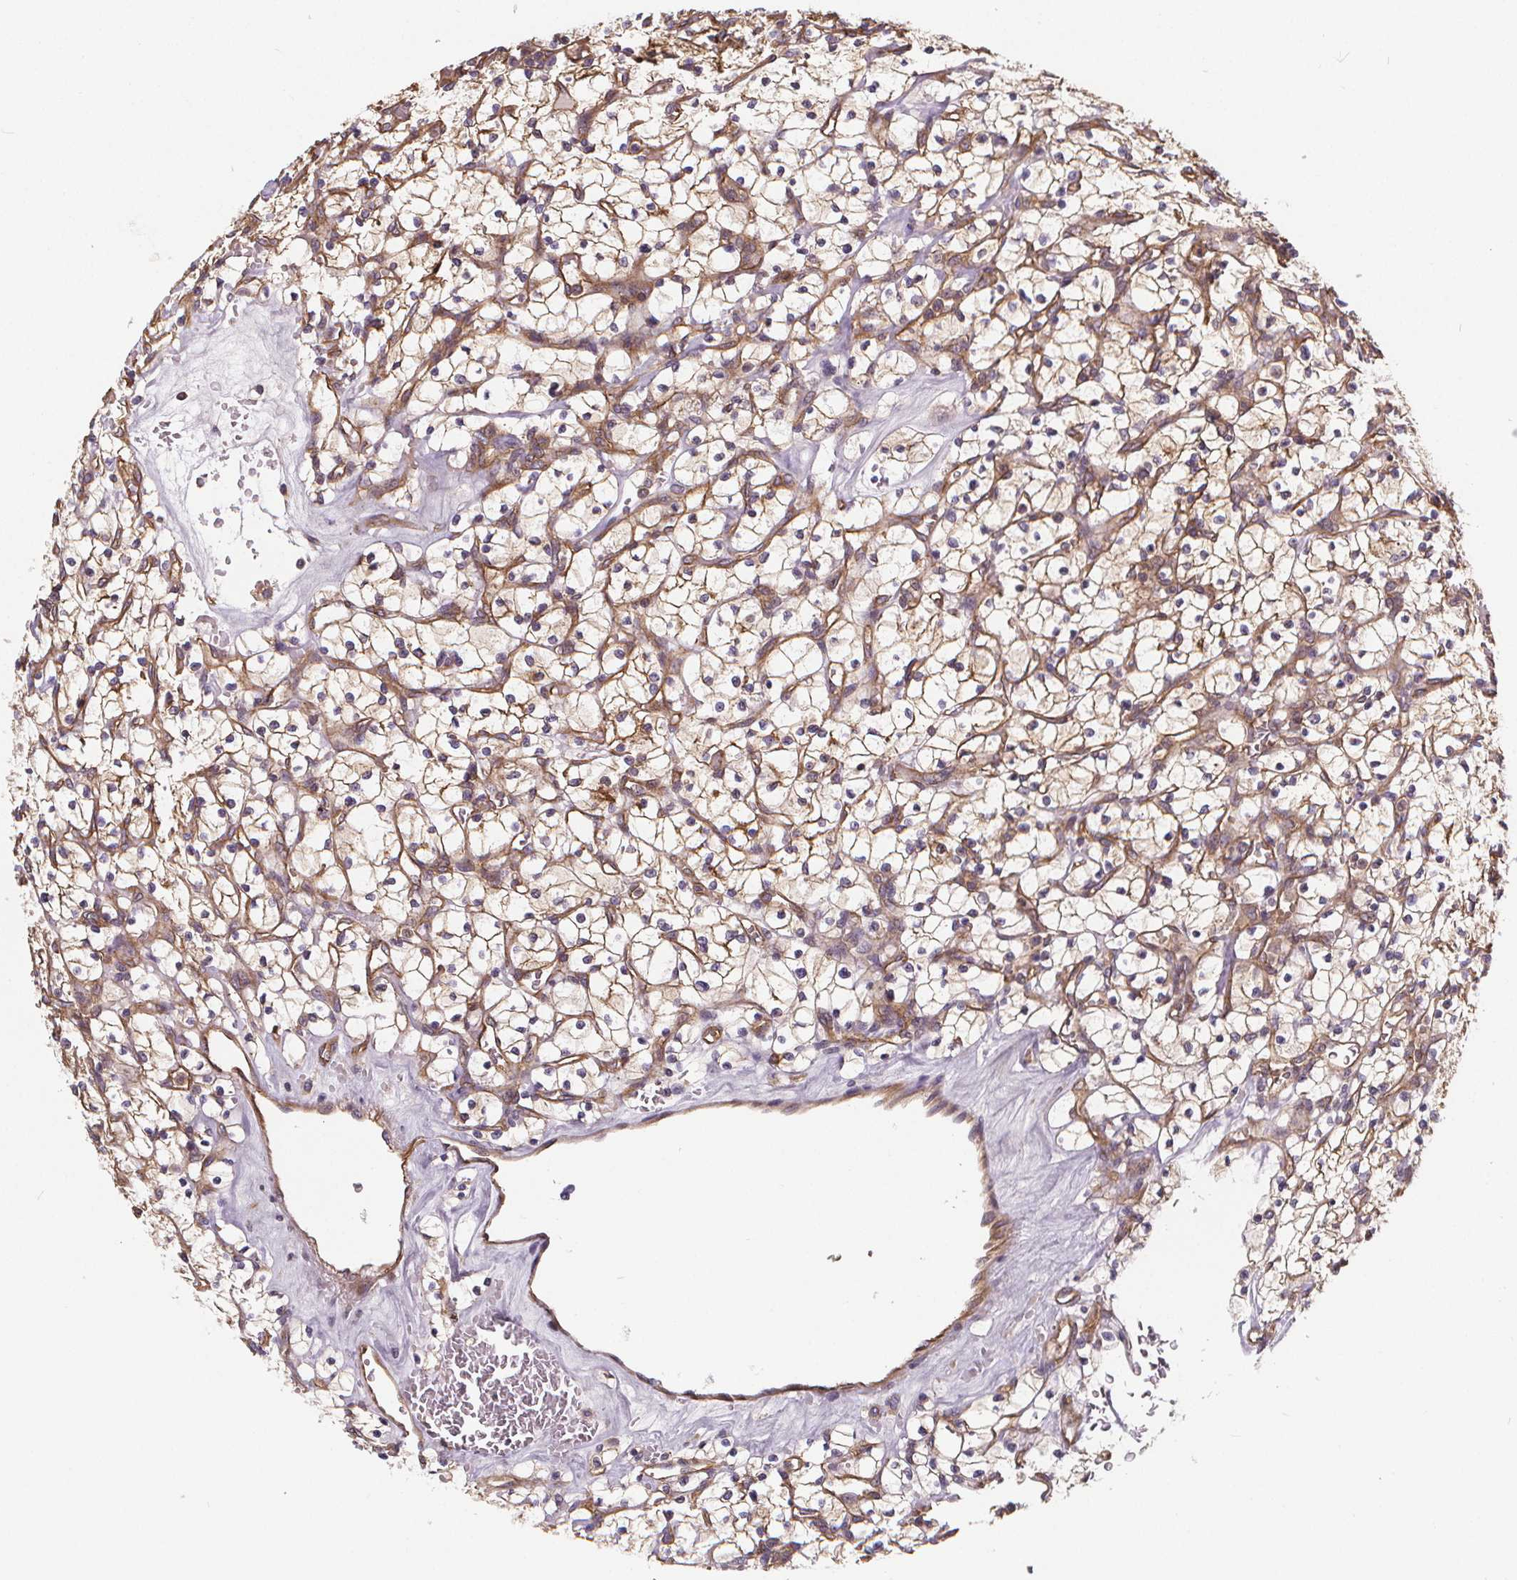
{"staining": {"intensity": "moderate", "quantity": ">75%", "location": "cytoplasmic/membranous"}, "tissue": "renal cancer", "cell_type": "Tumor cells", "image_type": "cancer", "snomed": [{"axis": "morphology", "description": "Adenocarcinoma, NOS"}, {"axis": "topography", "description": "Kidney"}], "caption": "There is medium levels of moderate cytoplasmic/membranous positivity in tumor cells of renal adenocarcinoma, as demonstrated by immunohistochemical staining (brown color).", "gene": "CLINT1", "patient": {"sex": "female", "age": 64}}